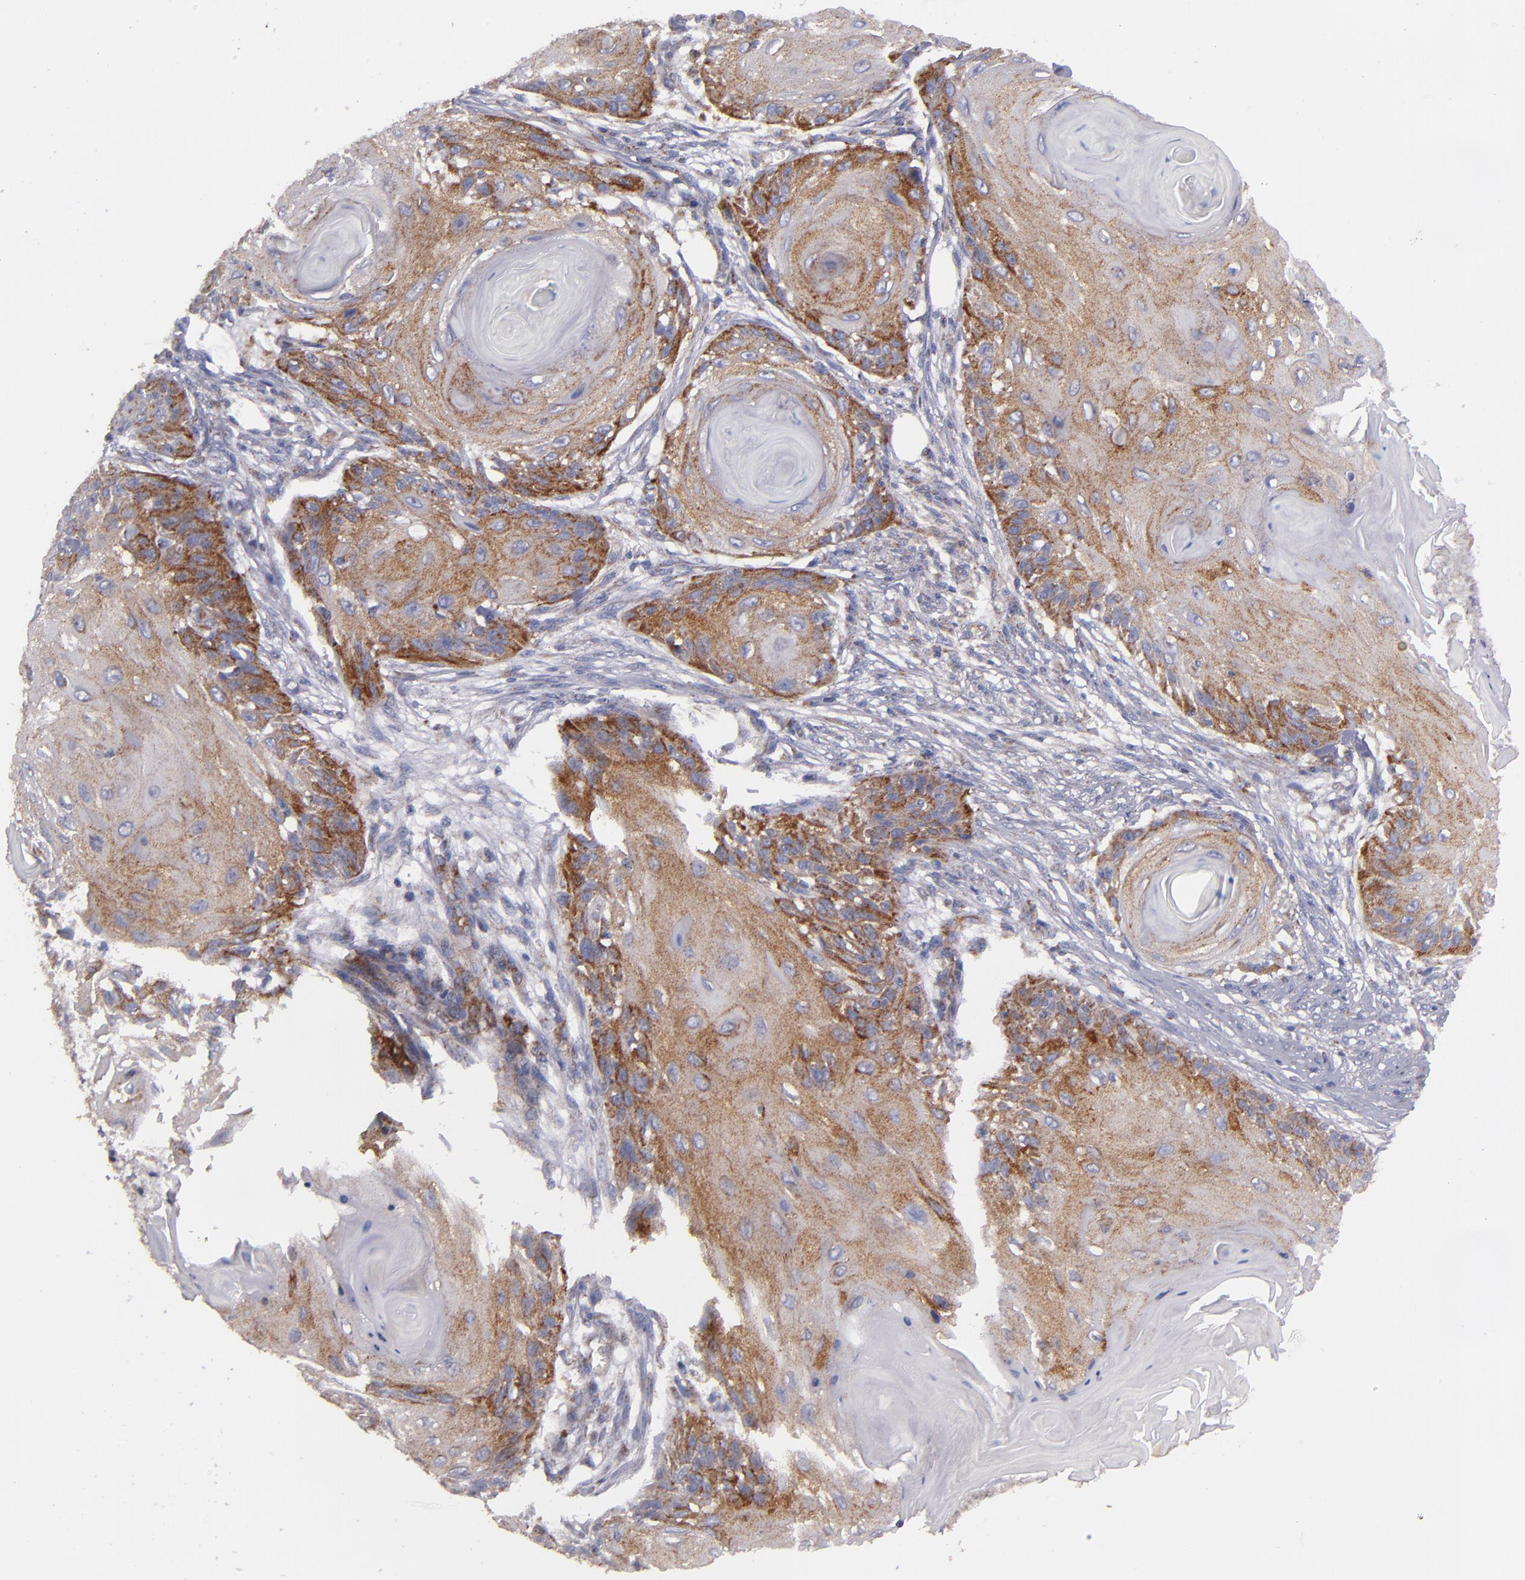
{"staining": {"intensity": "moderate", "quantity": ">75%", "location": "cytoplasmic/membranous"}, "tissue": "skin cancer", "cell_type": "Tumor cells", "image_type": "cancer", "snomed": [{"axis": "morphology", "description": "Squamous cell carcinoma, NOS"}, {"axis": "topography", "description": "Skin"}], "caption": "Immunohistochemistry (IHC) image of skin squamous cell carcinoma stained for a protein (brown), which exhibits medium levels of moderate cytoplasmic/membranous positivity in approximately >75% of tumor cells.", "gene": "CLTA", "patient": {"sex": "female", "age": 88}}